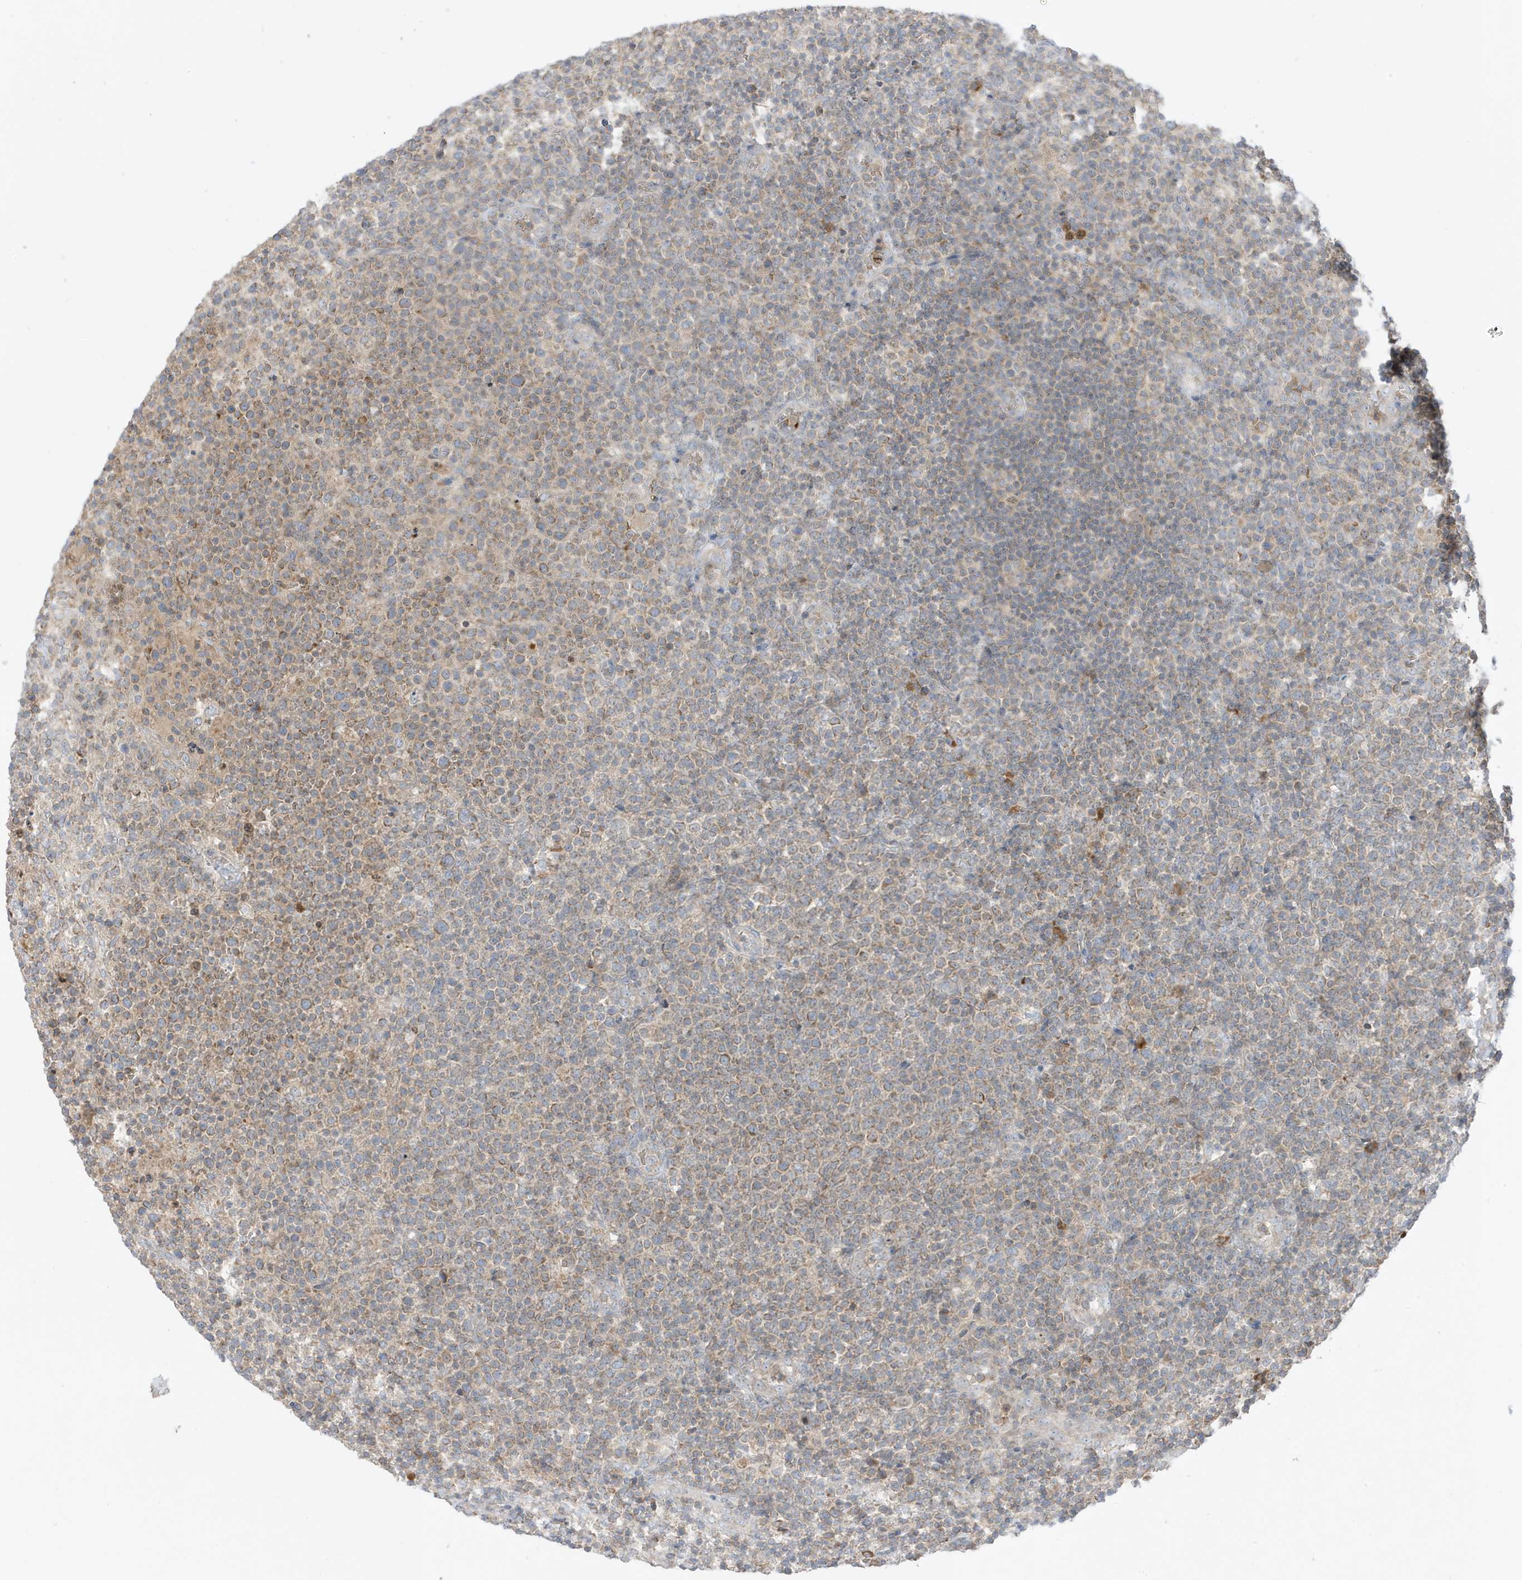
{"staining": {"intensity": "weak", "quantity": "25%-75%", "location": "cytoplasmic/membranous"}, "tissue": "lymphoma", "cell_type": "Tumor cells", "image_type": "cancer", "snomed": [{"axis": "morphology", "description": "Malignant lymphoma, non-Hodgkin's type, High grade"}, {"axis": "topography", "description": "Lymph node"}], "caption": "IHC (DAB (3,3'-diaminobenzidine)) staining of lymphoma demonstrates weak cytoplasmic/membranous protein positivity in about 25%-75% of tumor cells. (DAB IHC with brightfield microscopy, high magnification).", "gene": "NPPC", "patient": {"sex": "male", "age": 61}}